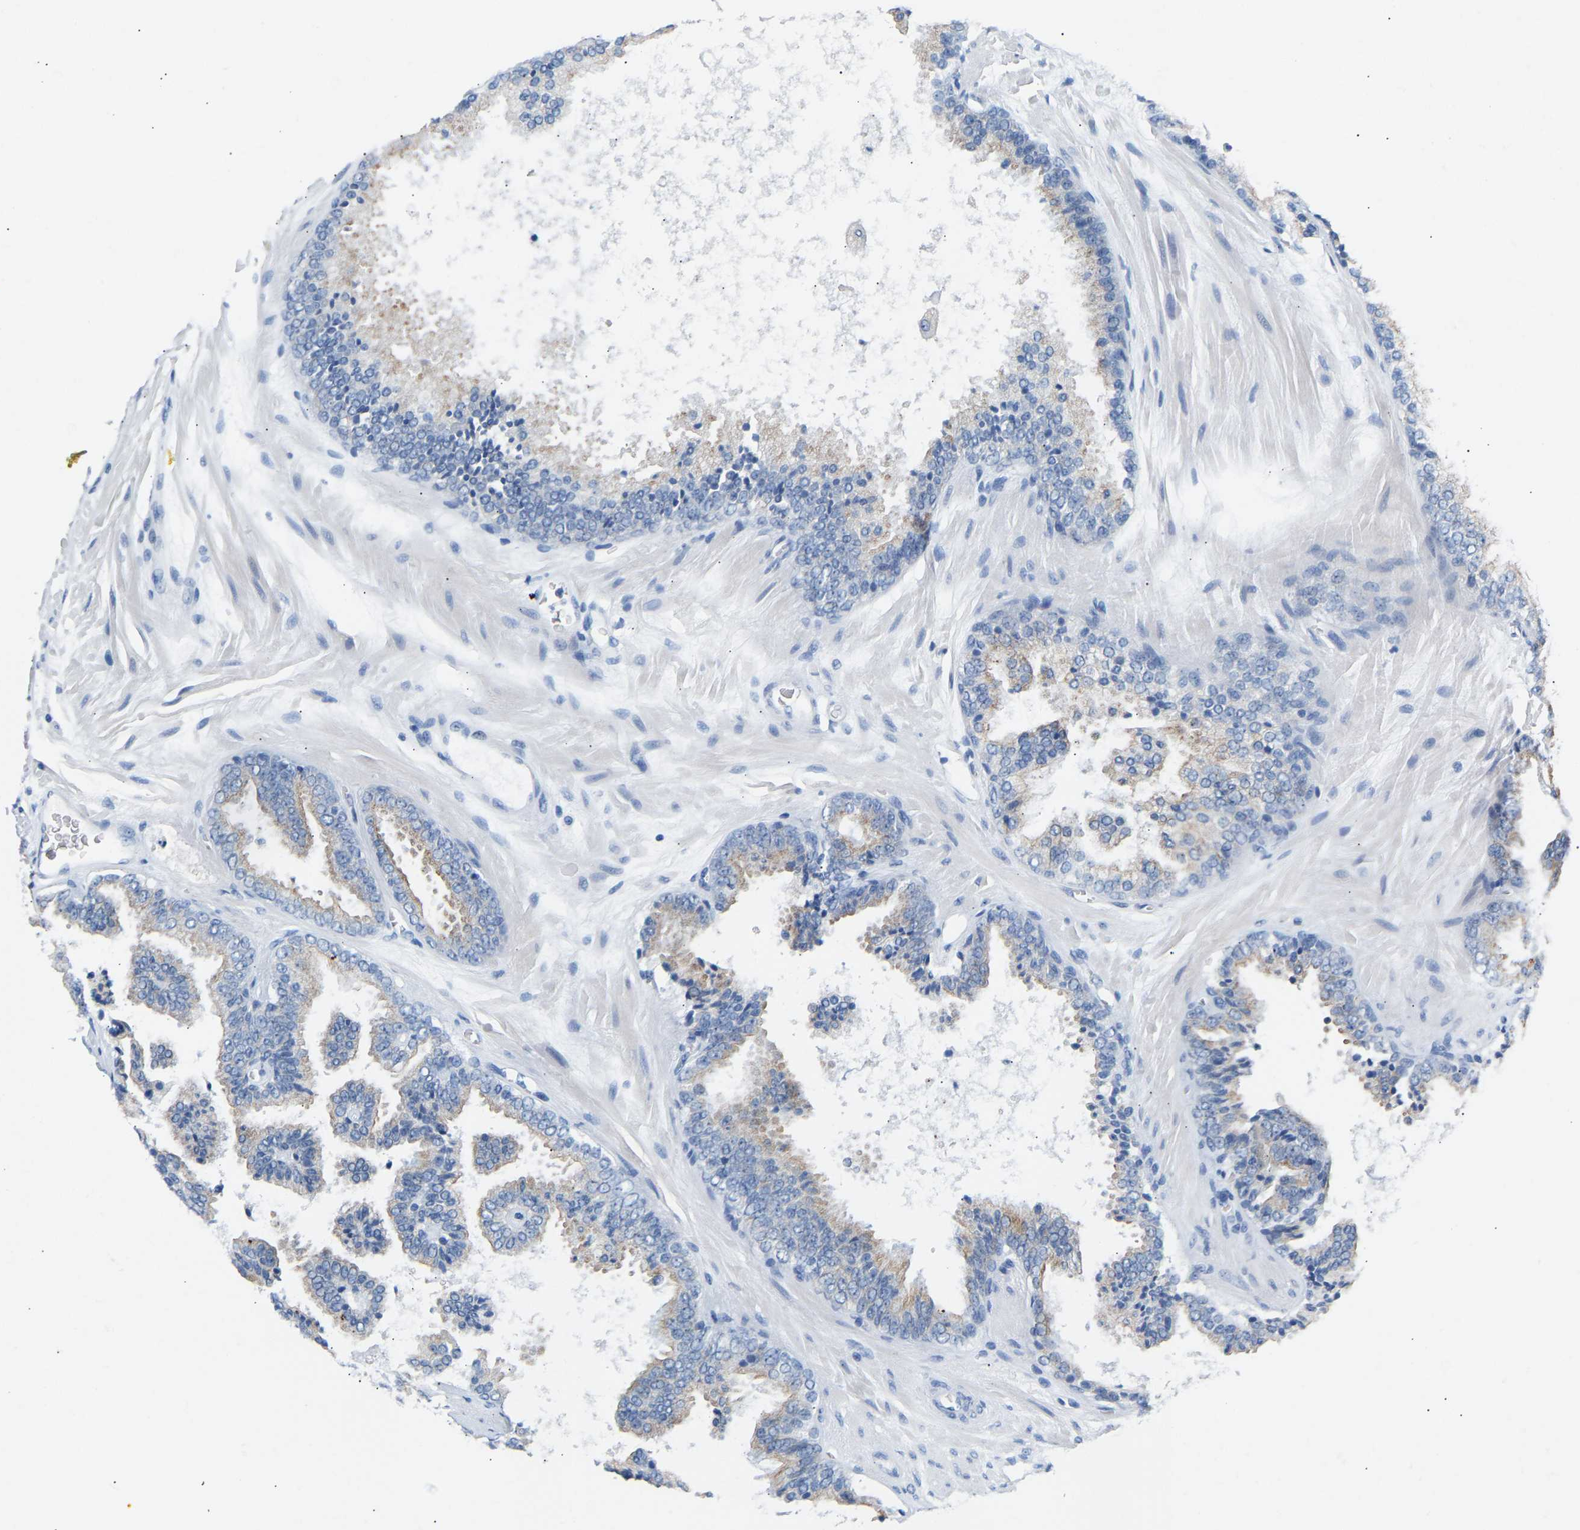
{"staining": {"intensity": "weak", "quantity": "25%-75%", "location": "cytoplasmic/membranous"}, "tissue": "prostate cancer", "cell_type": "Tumor cells", "image_type": "cancer", "snomed": [{"axis": "morphology", "description": "Adenocarcinoma, High grade"}, {"axis": "topography", "description": "Prostate"}], "caption": "Adenocarcinoma (high-grade) (prostate) was stained to show a protein in brown. There is low levels of weak cytoplasmic/membranous staining in about 25%-75% of tumor cells.", "gene": "PEX1", "patient": {"sex": "male", "age": 65}}